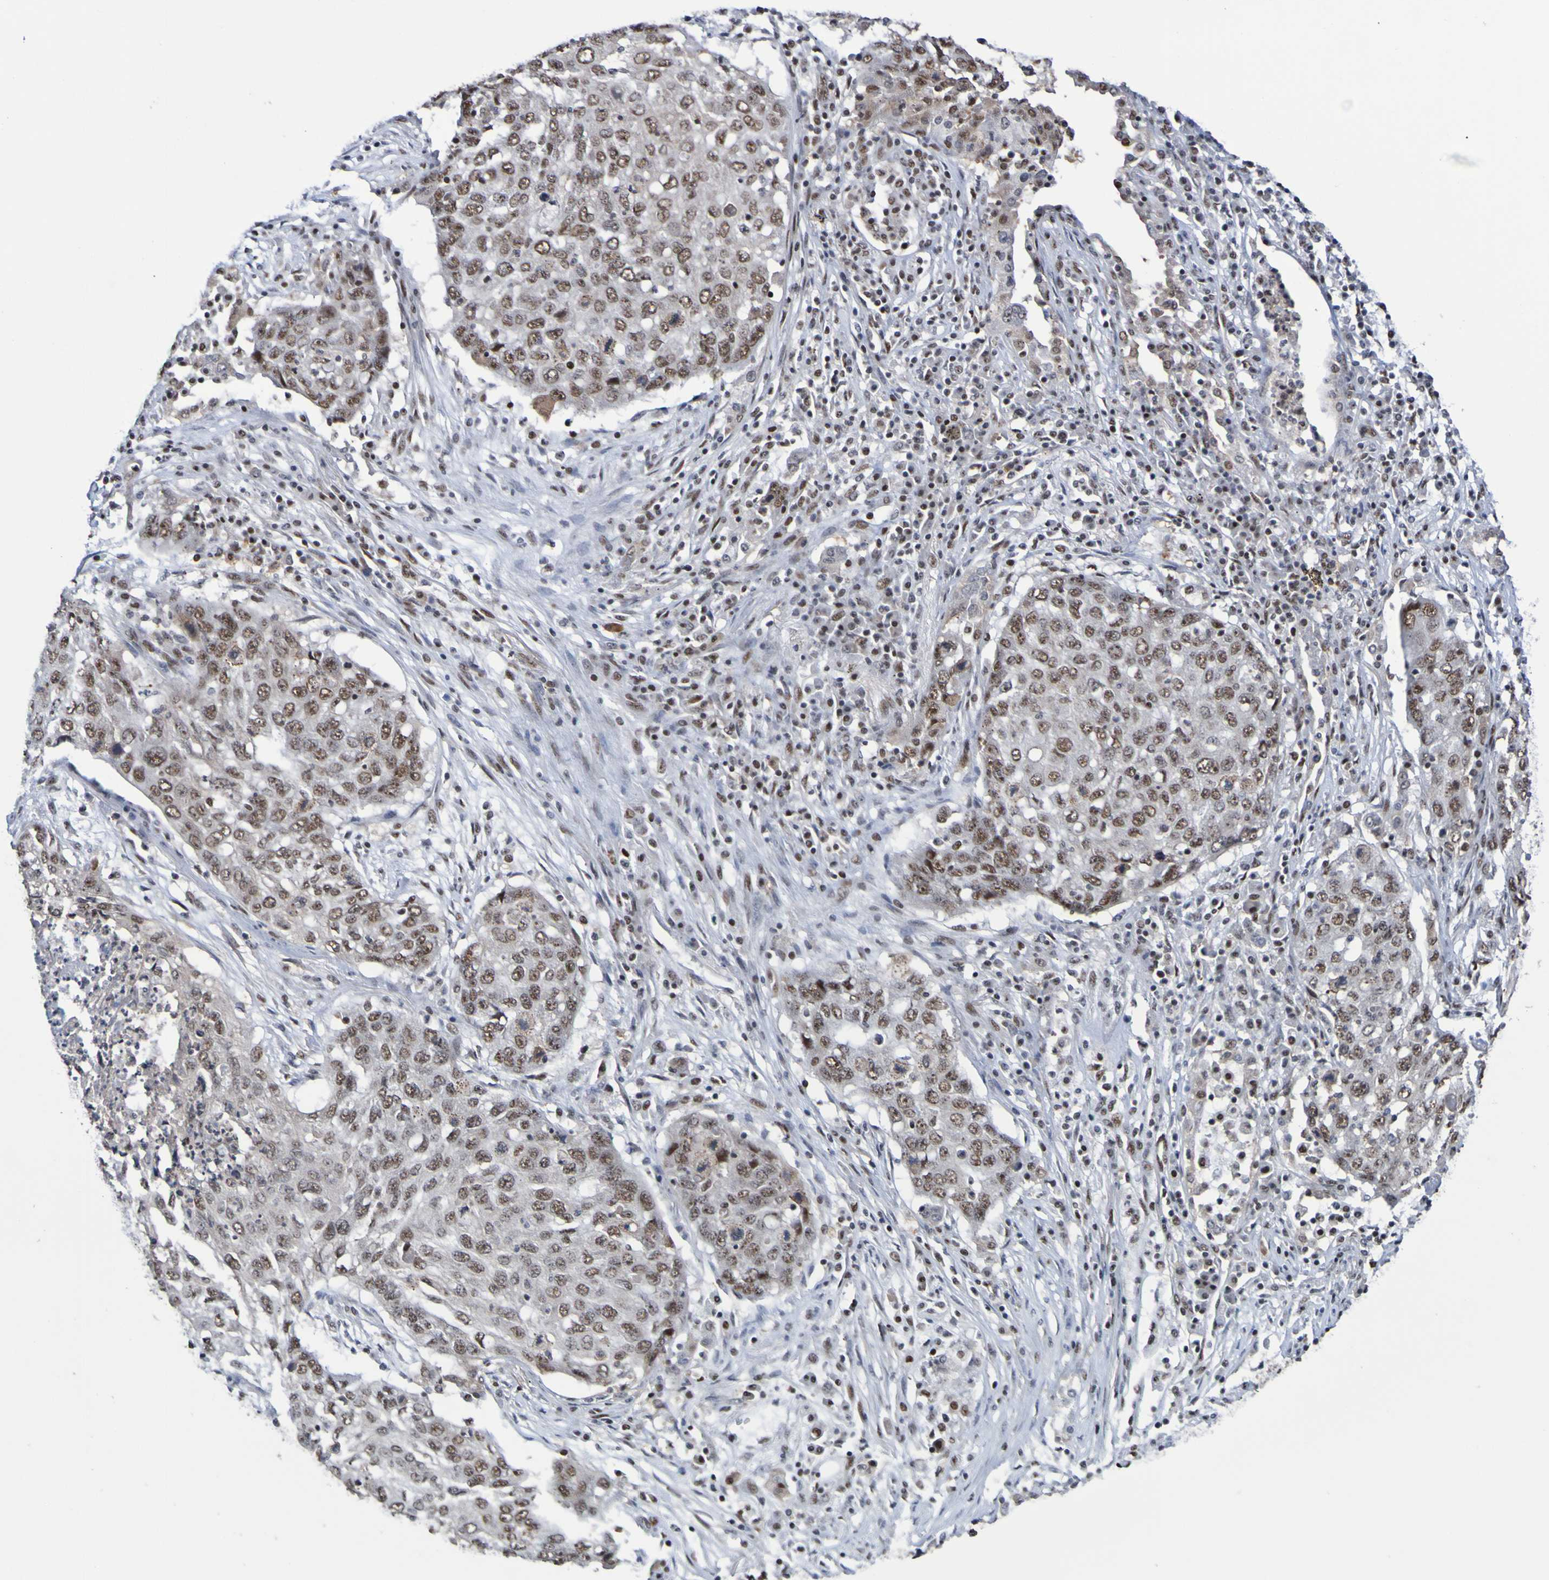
{"staining": {"intensity": "weak", "quantity": ">75%", "location": "nuclear"}, "tissue": "lung cancer", "cell_type": "Tumor cells", "image_type": "cancer", "snomed": [{"axis": "morphology", "description": "Squamous cell carcinoma, NOS"}, {"axis": "topography", "description": "Lung"}], "caption": "Lung cancer (squamous cell carcinoma) stained with immunohistochemistry shows weak nuclear expression in about >75% of tumor cells. The protein of interest is stained brown, and the nuclei are stained in blue (DAB (3,3'-diaminobenzidine) IHC with brightfield microscopy, high magnification).", "gene": "CDC5L", "patient": {"sex": "female", "age": 63}}